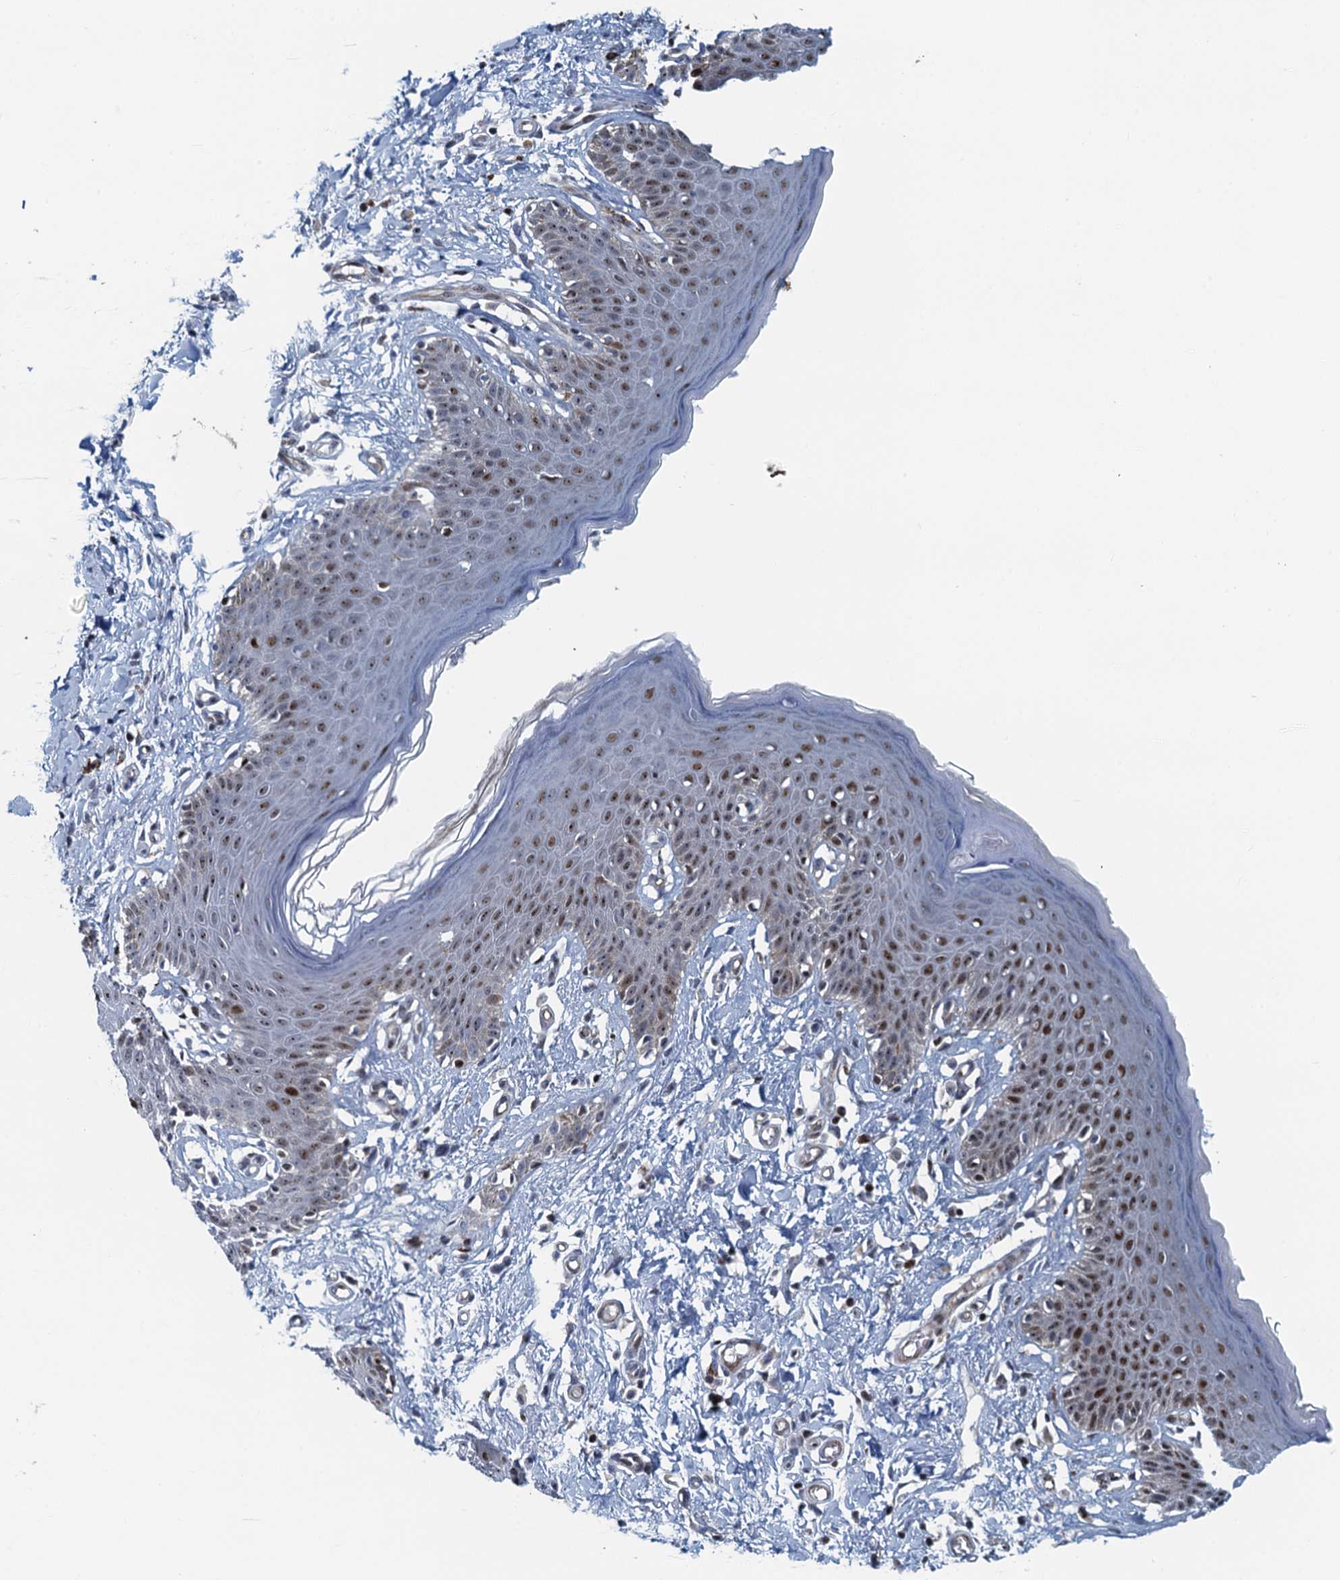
{"staining": {"intensity": "moderate", "quantity": ">75%", "location": "nuclear"}, "tissue": "skin", "cell_type": "Epidermal cells", "image_type": "normal", "snomed": [{"axis": "morphology", "description": "Normal tissue, NOS"}, {"axis": "topography", "description": "Vulva"}], "caption": "IHC micrograph of unremarkable human skin stained for a protein (brown), which reveals medium levels of moderate nuclear staining in approximately >75% of epidermal cells.", "gene": "ANKRD13D", "patient": {"sex": "female", "age": 66}}